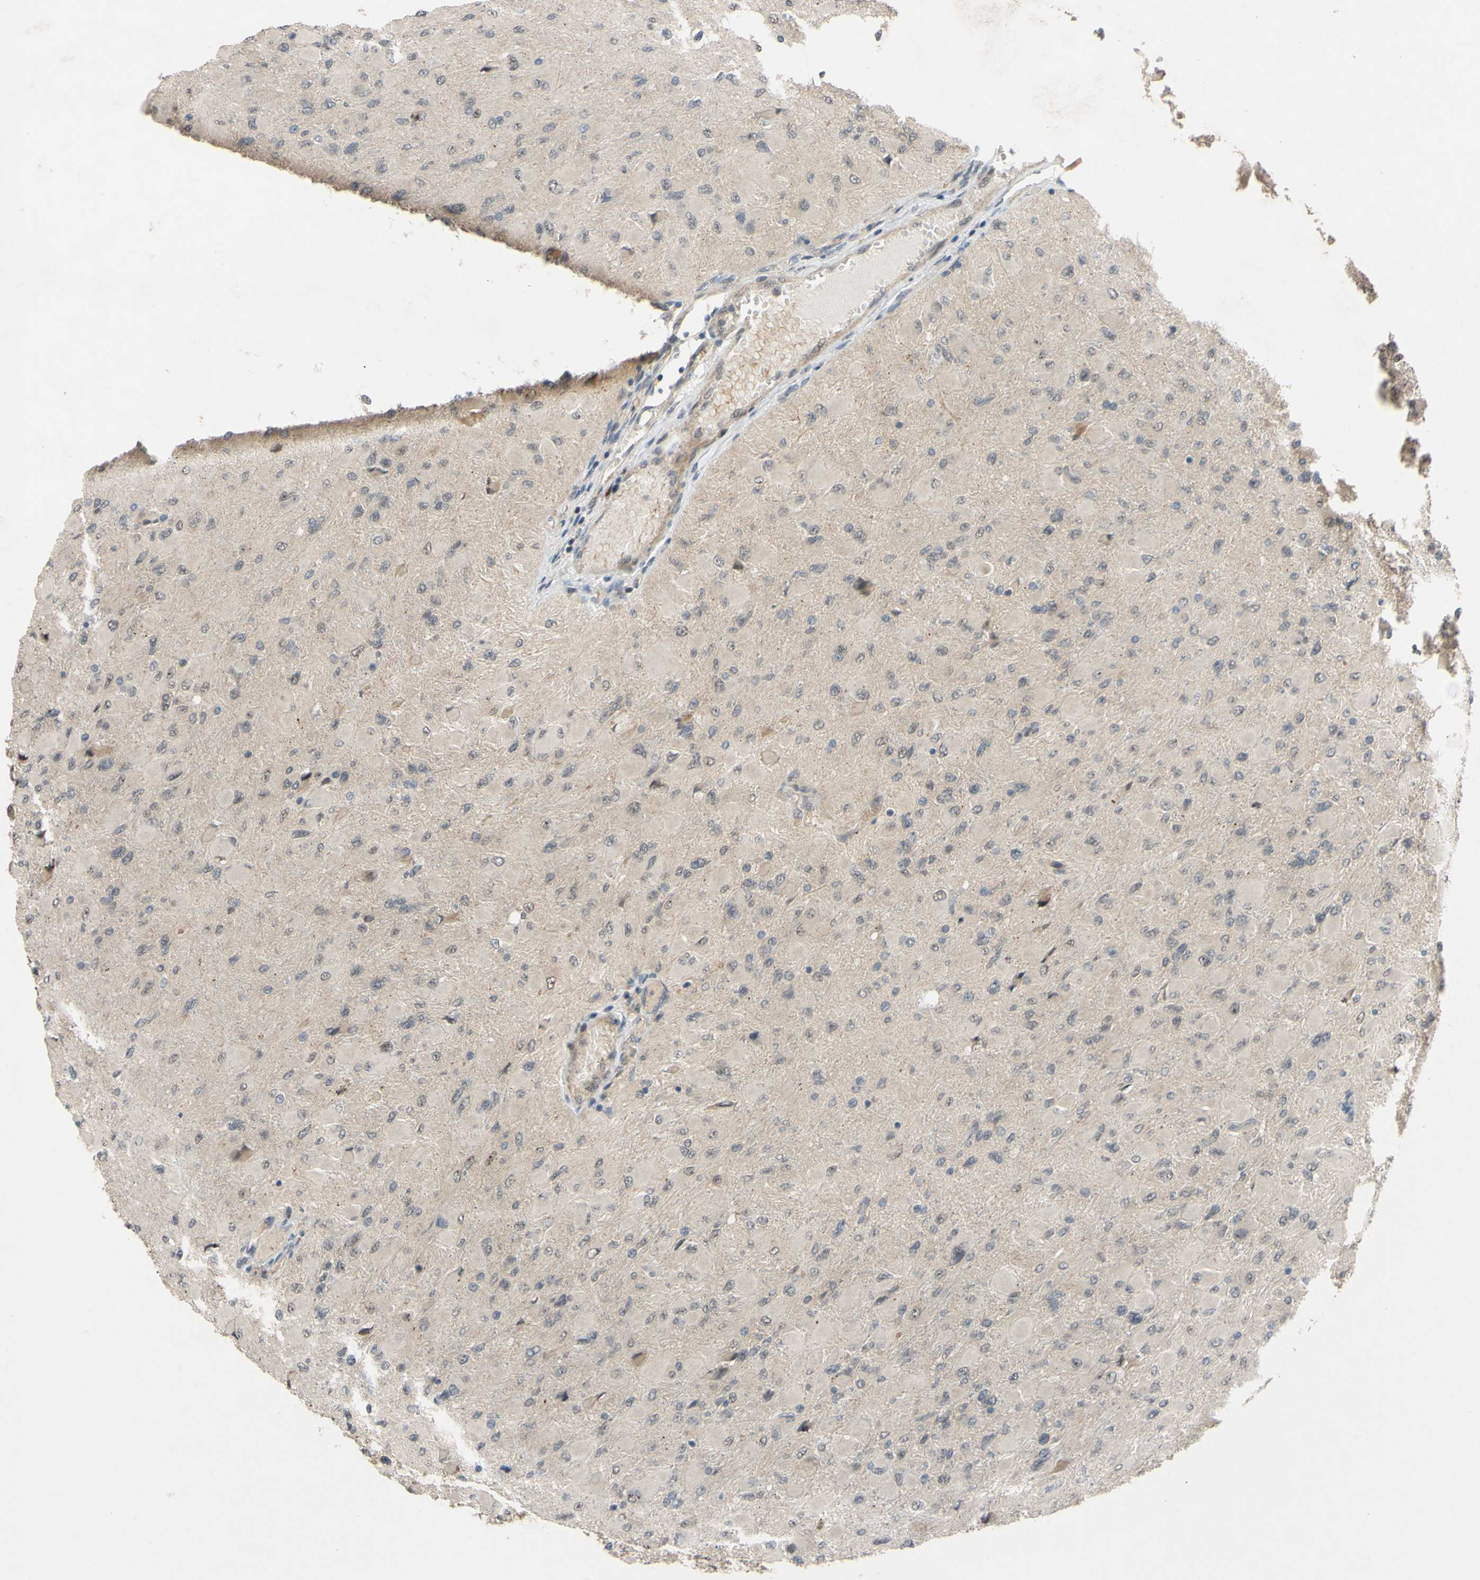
{"staining": {"intensity": "negative", "quantity": "none", "location": "none"}, "tissue": "glioma", "cell_type": "Tumor cells", "image_type": "cancer", "snomed": [{"axis": "morphology", "description": "Glioma, malignant, High grade"}, {"axis": "topography", "description": "Cerebral cortex"}], "caption": "Tumor cells are negative for protein expression in human malignant high-grade glioma.", "gene": "ALK", "patient": {"sex": "female", "age": 36}}